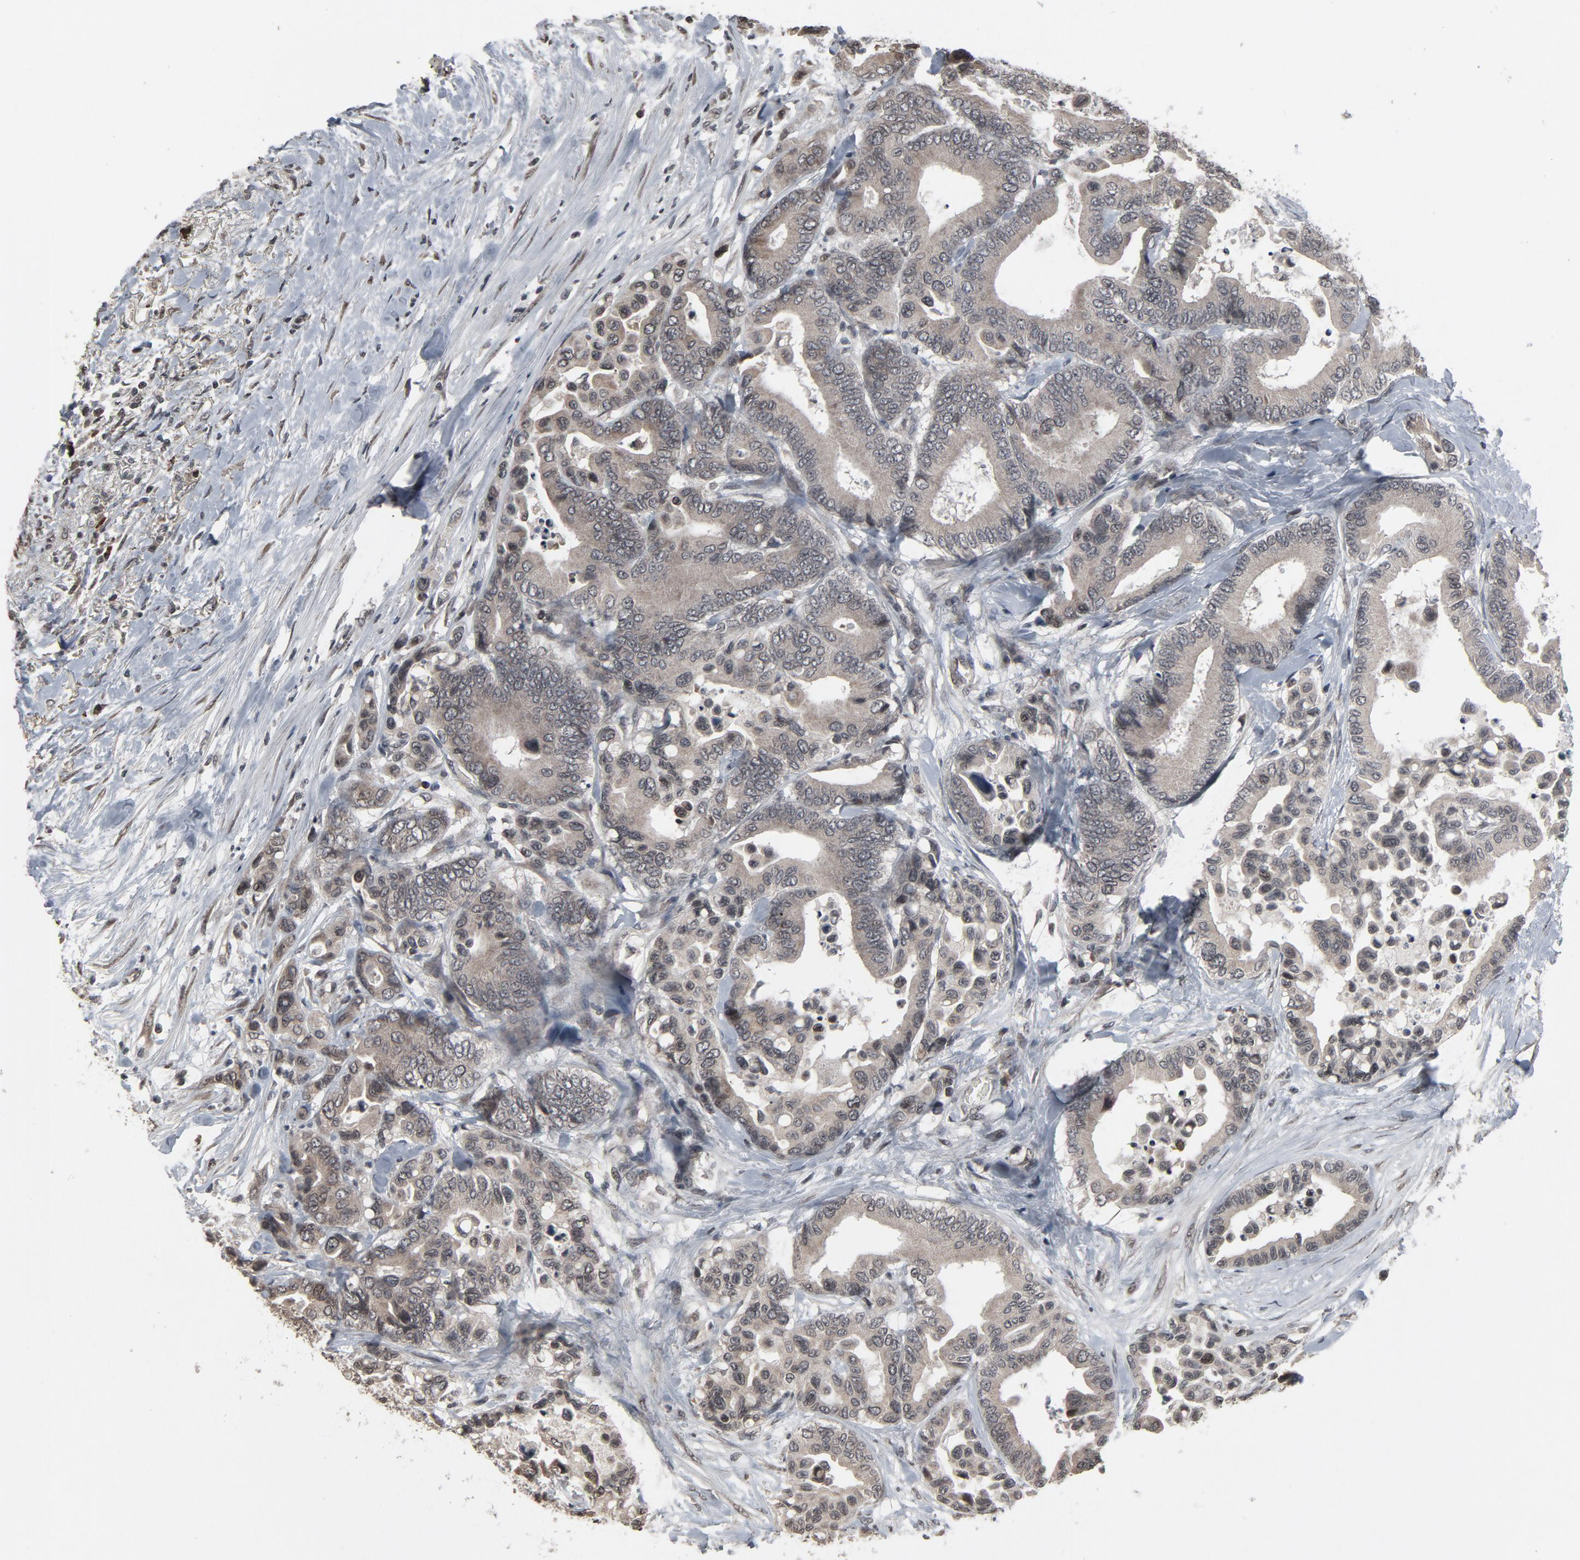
{"staining": {"intensity": "weak", "quantity": ">75%", "location": "cytoplasmic/membranous,nuclear"}, "tissue": "colorectal cancer", "cell_type": "Tumor cells", "image_type": "cancer", "snomed": [{"axis": "morphology", "description": "Adenocarcinoma, NOS"}, {"axis": "topography", "description": "Colon"}], "caption": "IHC histopathology image of human colorectal cancer stained for a protein (brown), which exhibits low levels of weak cytoplasmic/membranous and nuclear staining in approximately >75% of tumor cells.", "gene": "POM121", "patient": {"sex": "male", "age": 82}}